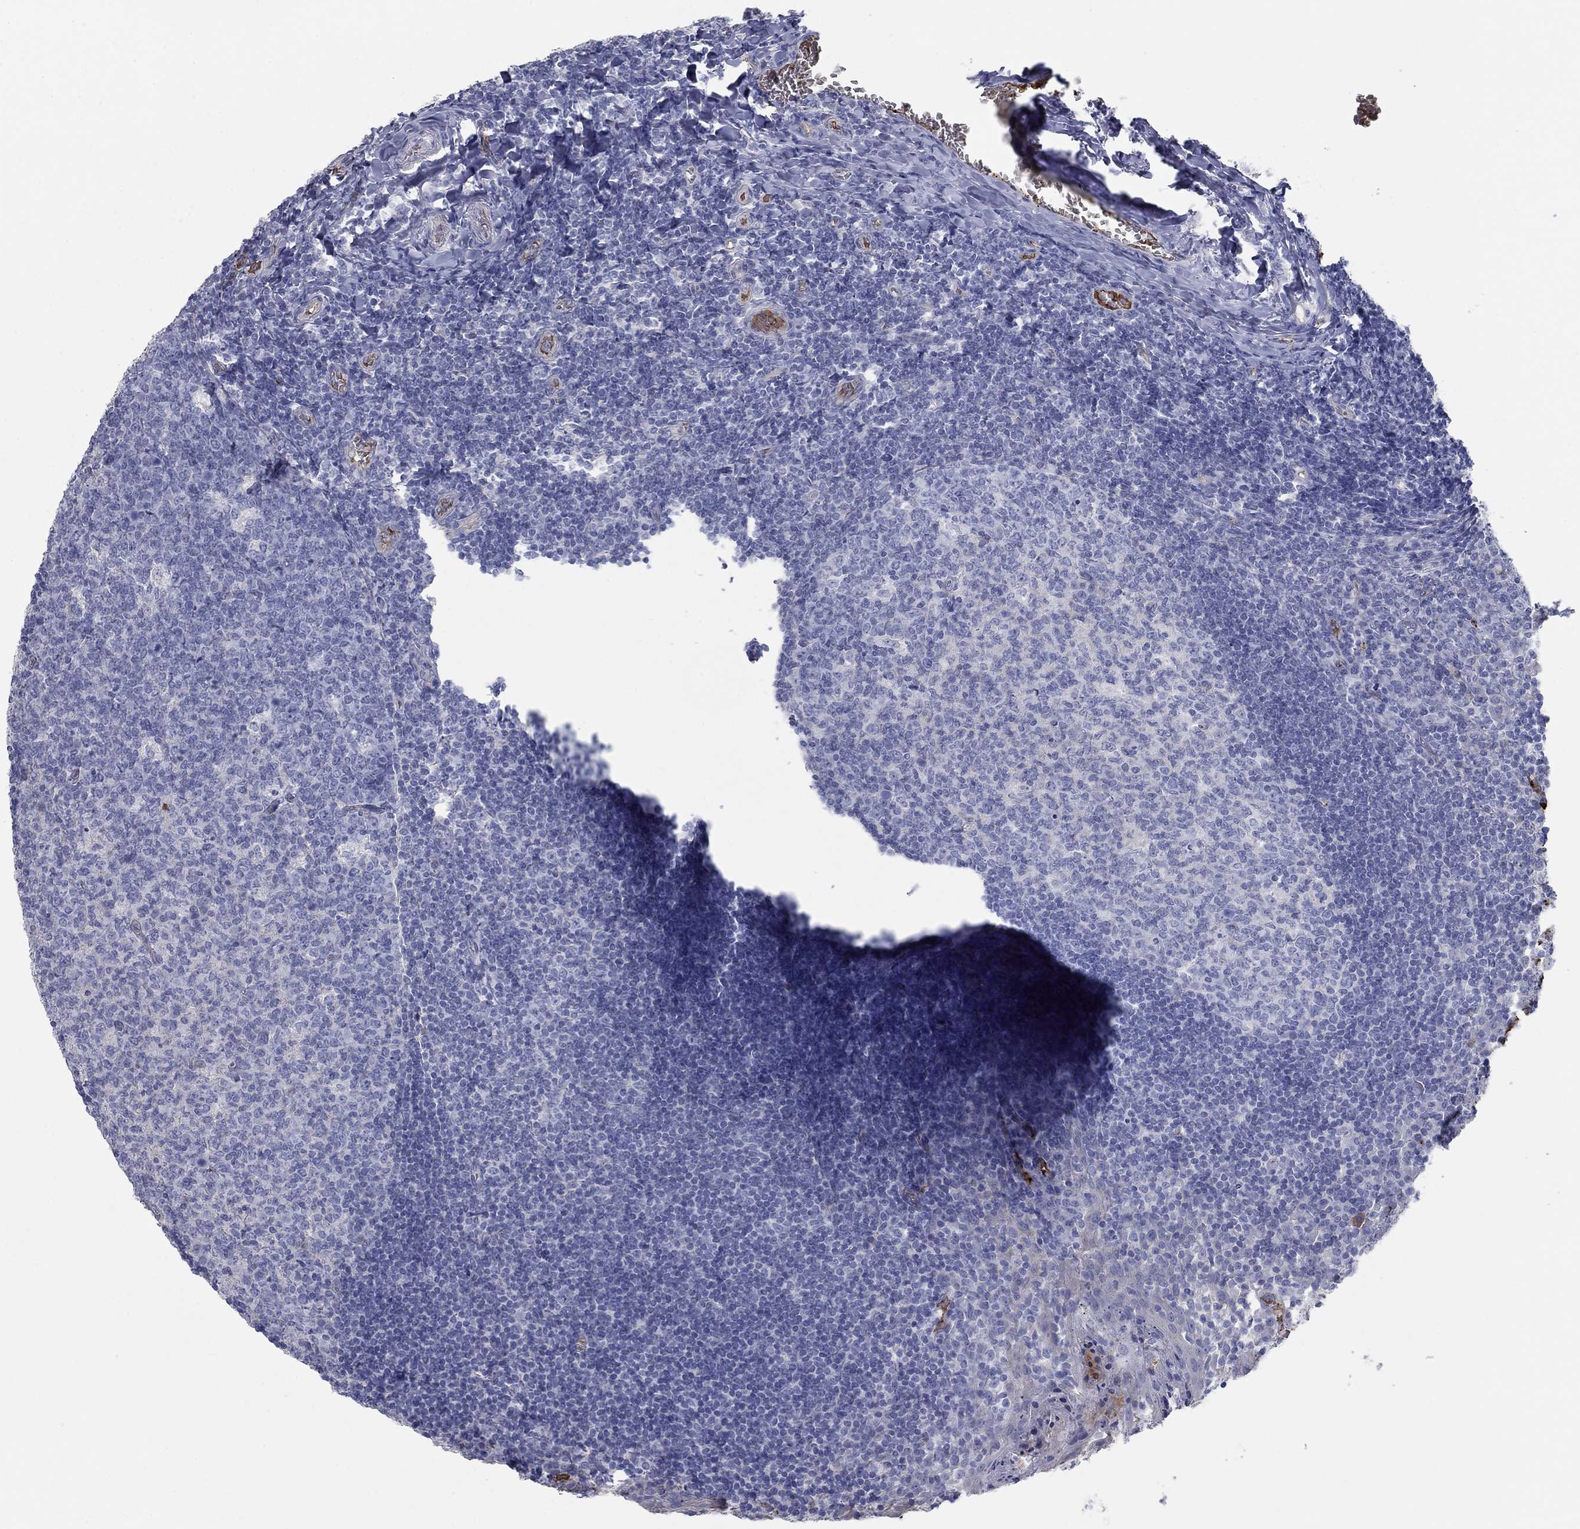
{"staining": {"intensity": "negative", "quantity": "none", "location": "none"}, "tissue": "tonsil", "cell_type": "Germinal center cells", "image_type": "normal", "snomed": [{"axis": "morphology", "description": "Normal tissue, NOS"}, {"axis": "topography", "description": "Tonsil"}], "caption": "Immunohistochemistry histopathology image of normal tonsil: tonsil stained with DAB reveals no significant protein positivity in germinal center cells.", "gene": "APOC3", "patient": {"sex": "female", "age": 13}}